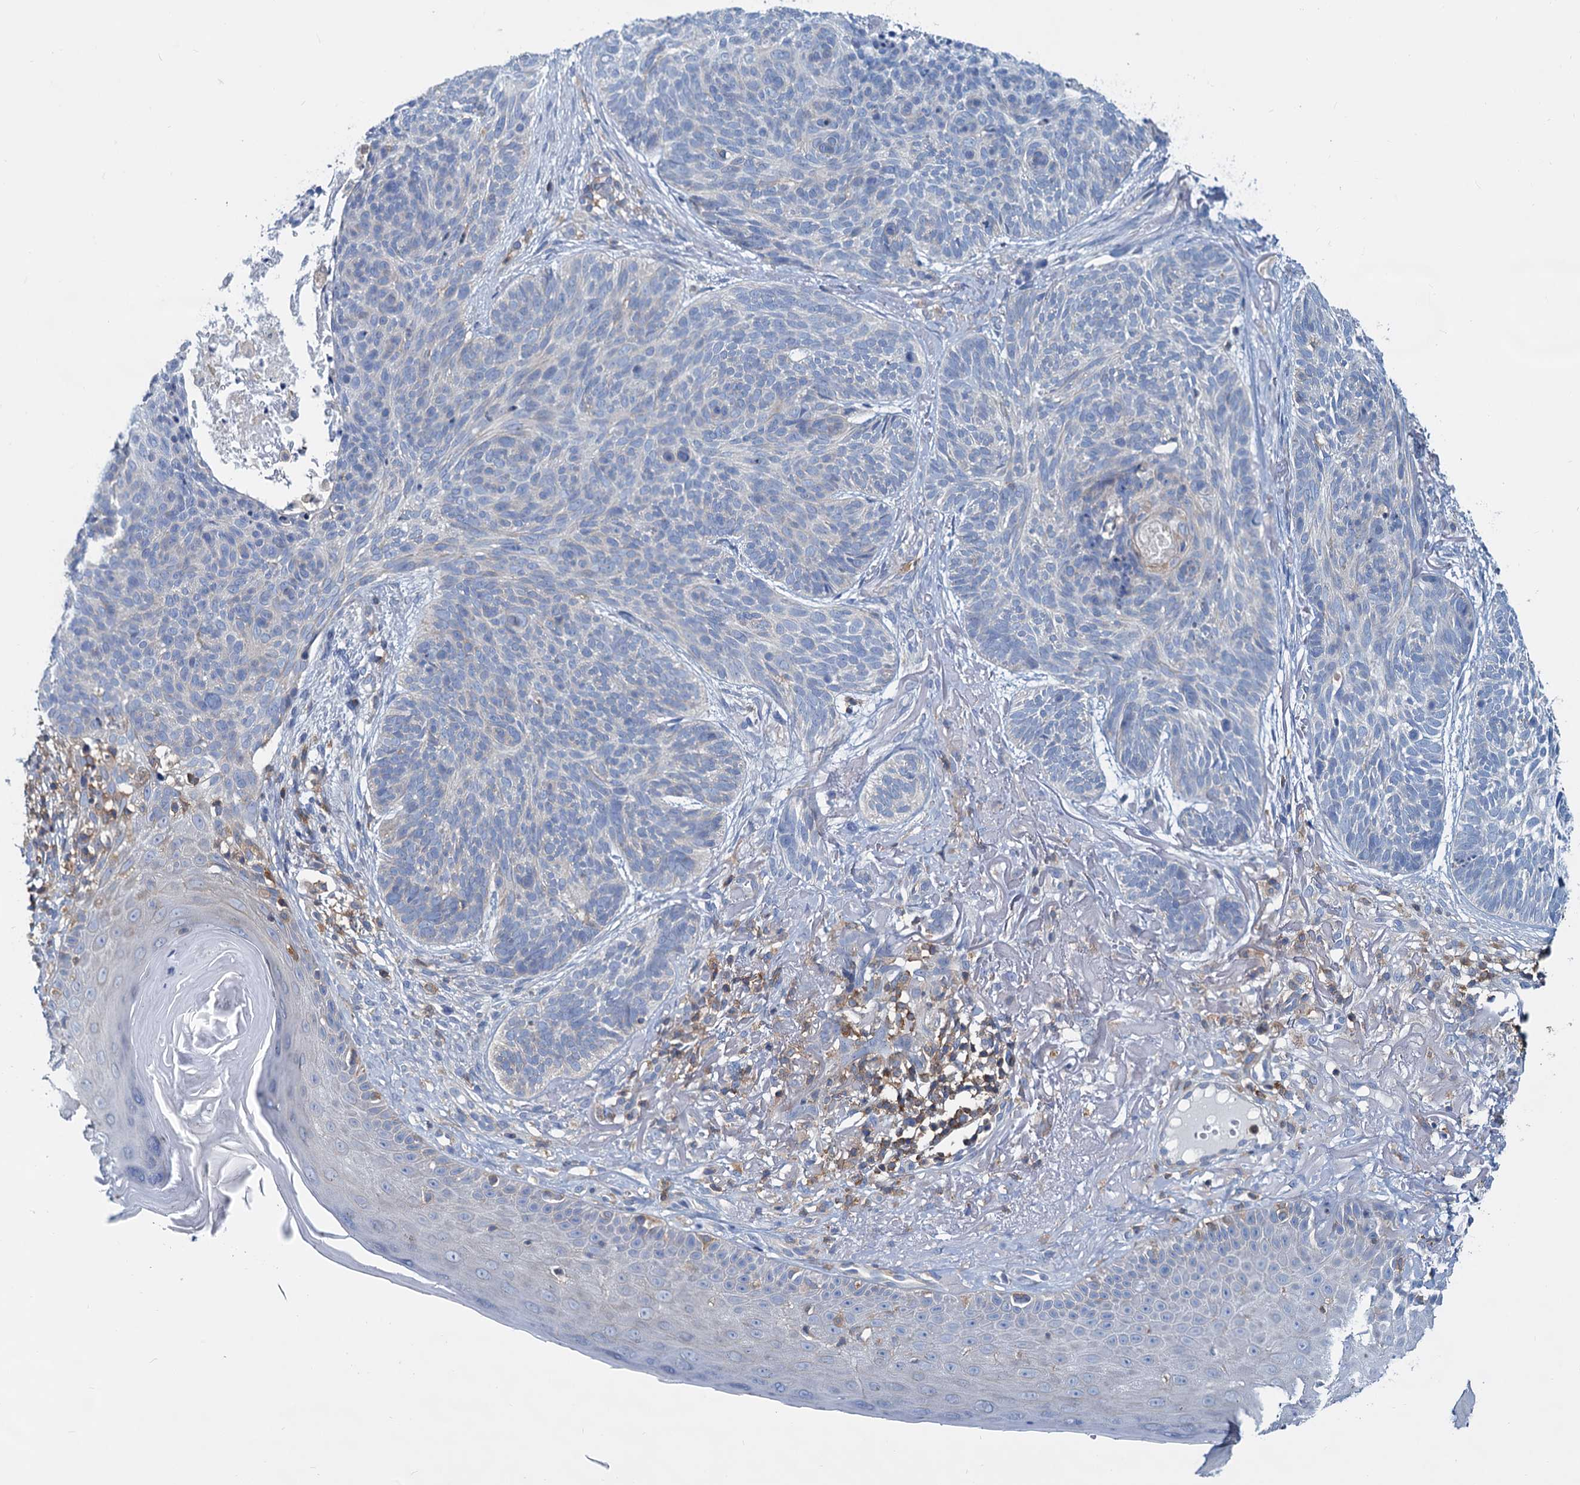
{"staining": {"intensity": "negative", "quantity": "none", "location": "none"}, "tissue": "skin cancer", "cell_type": "Tumor cells", "image_type": "cancer", "snomed": [{"axis": "morphology", "description": "Normal tissue, NOS"}, {"axis": "morphology", "description": "Basal cell carcinoma"}, {"axis": "topography", "description": "Skin"}], "caption": "Tumor cells show no significant expression in skin basal cell carcinoma.", "gene": "LRCH4", "patient": {"sex": "male", "age": 66}}